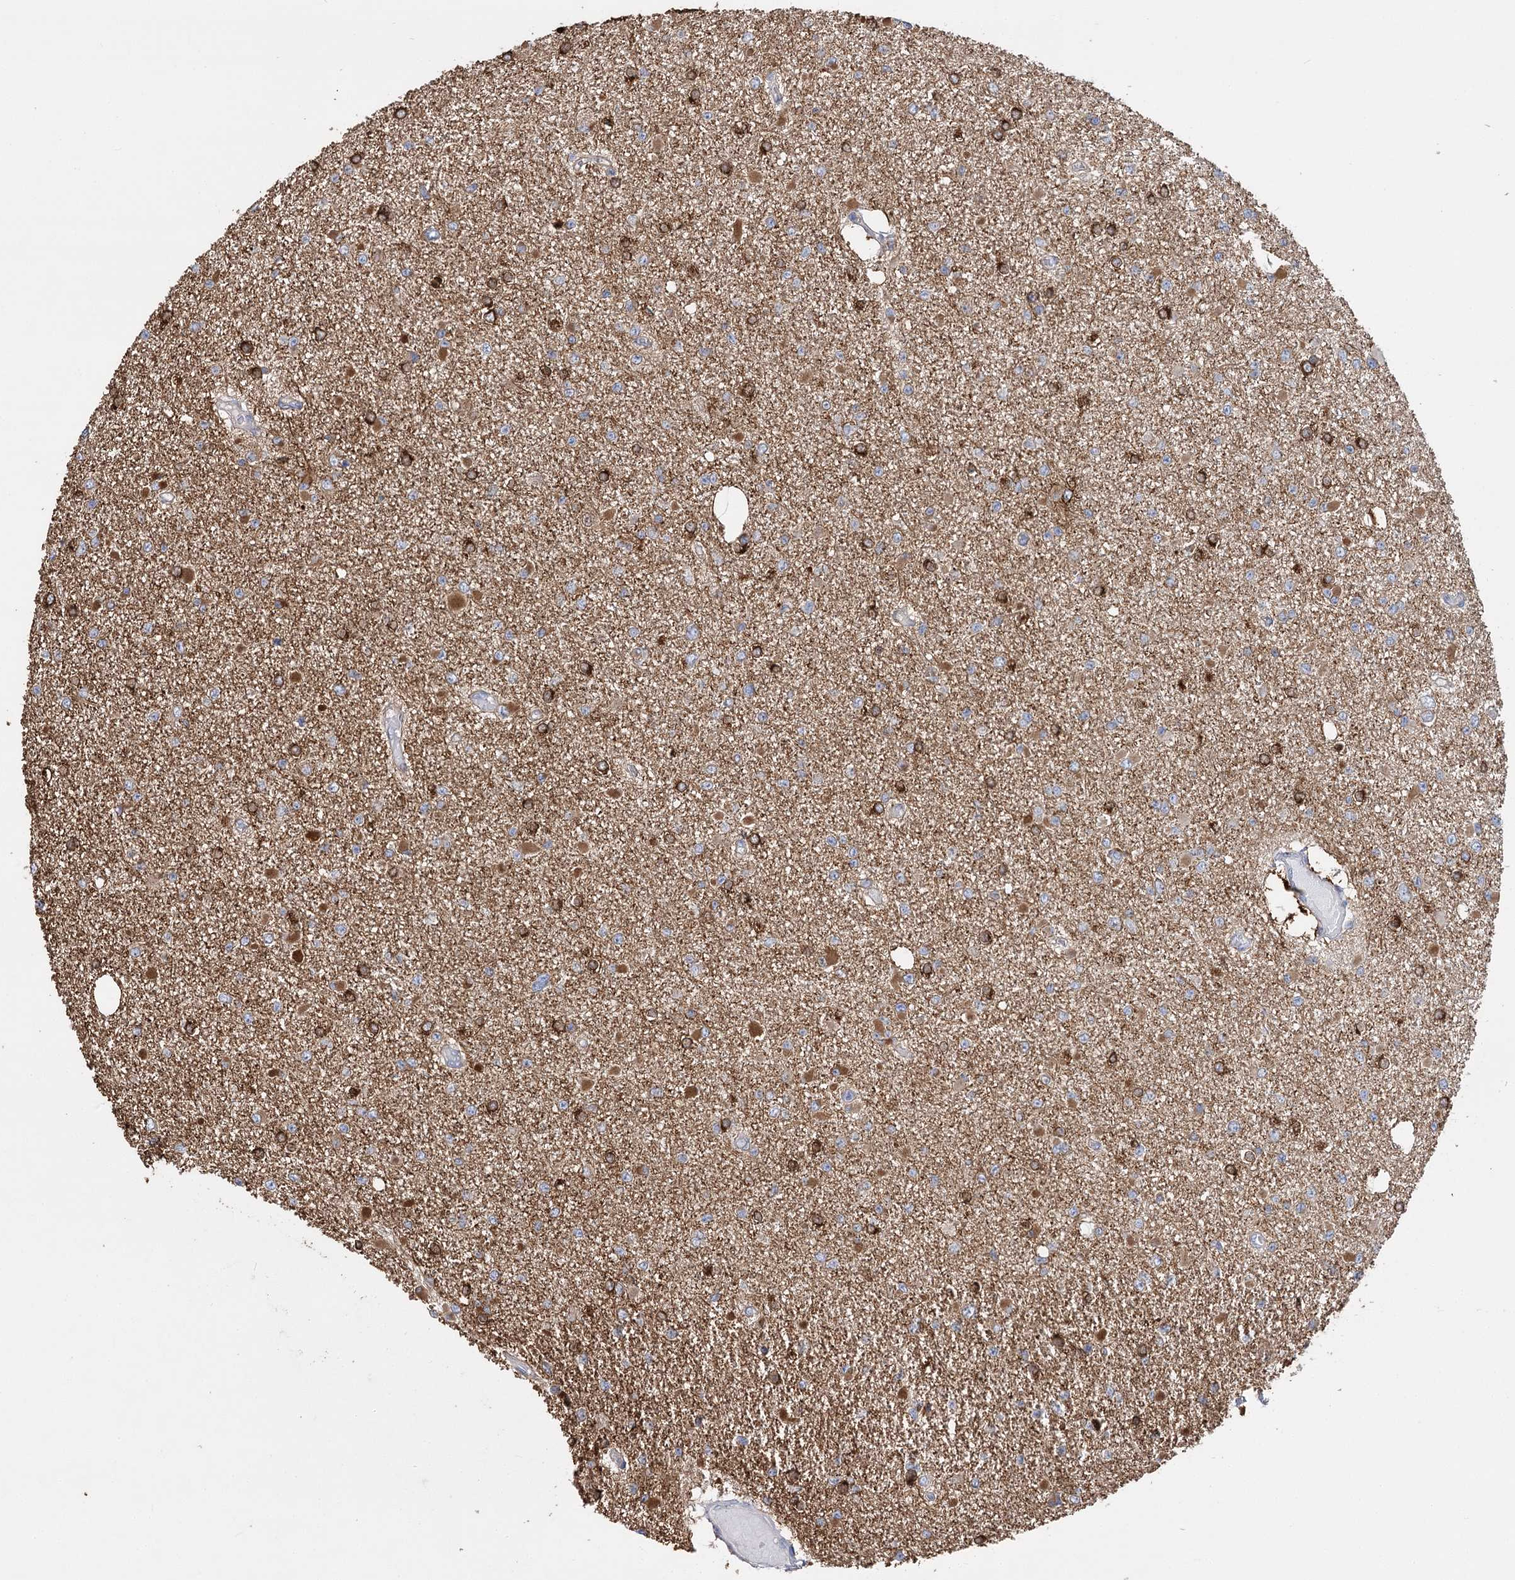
{"staining": {"intensity": "weak", "quantity": "25%-75%", "location": "cytoplasmic/membranous"}, "tissue": "glioma", "cell_type": "Tumor cells", "image_type": "cancer", "snomed": [{"axis": "morphology", "description": "Glioma, malignant, Low grade"}, {"axis": "topography", "description": "Brain"}], "caption": "This micrograph shows immunohistochemistry (IHC) staining of human malignant glioma (low-grade), with low weak cytoplasmic/membranous positivity in approximately 25%-75% of tumor cells.", "gene": "GUSB", "patient": {"sex": "female", "age": 22}}